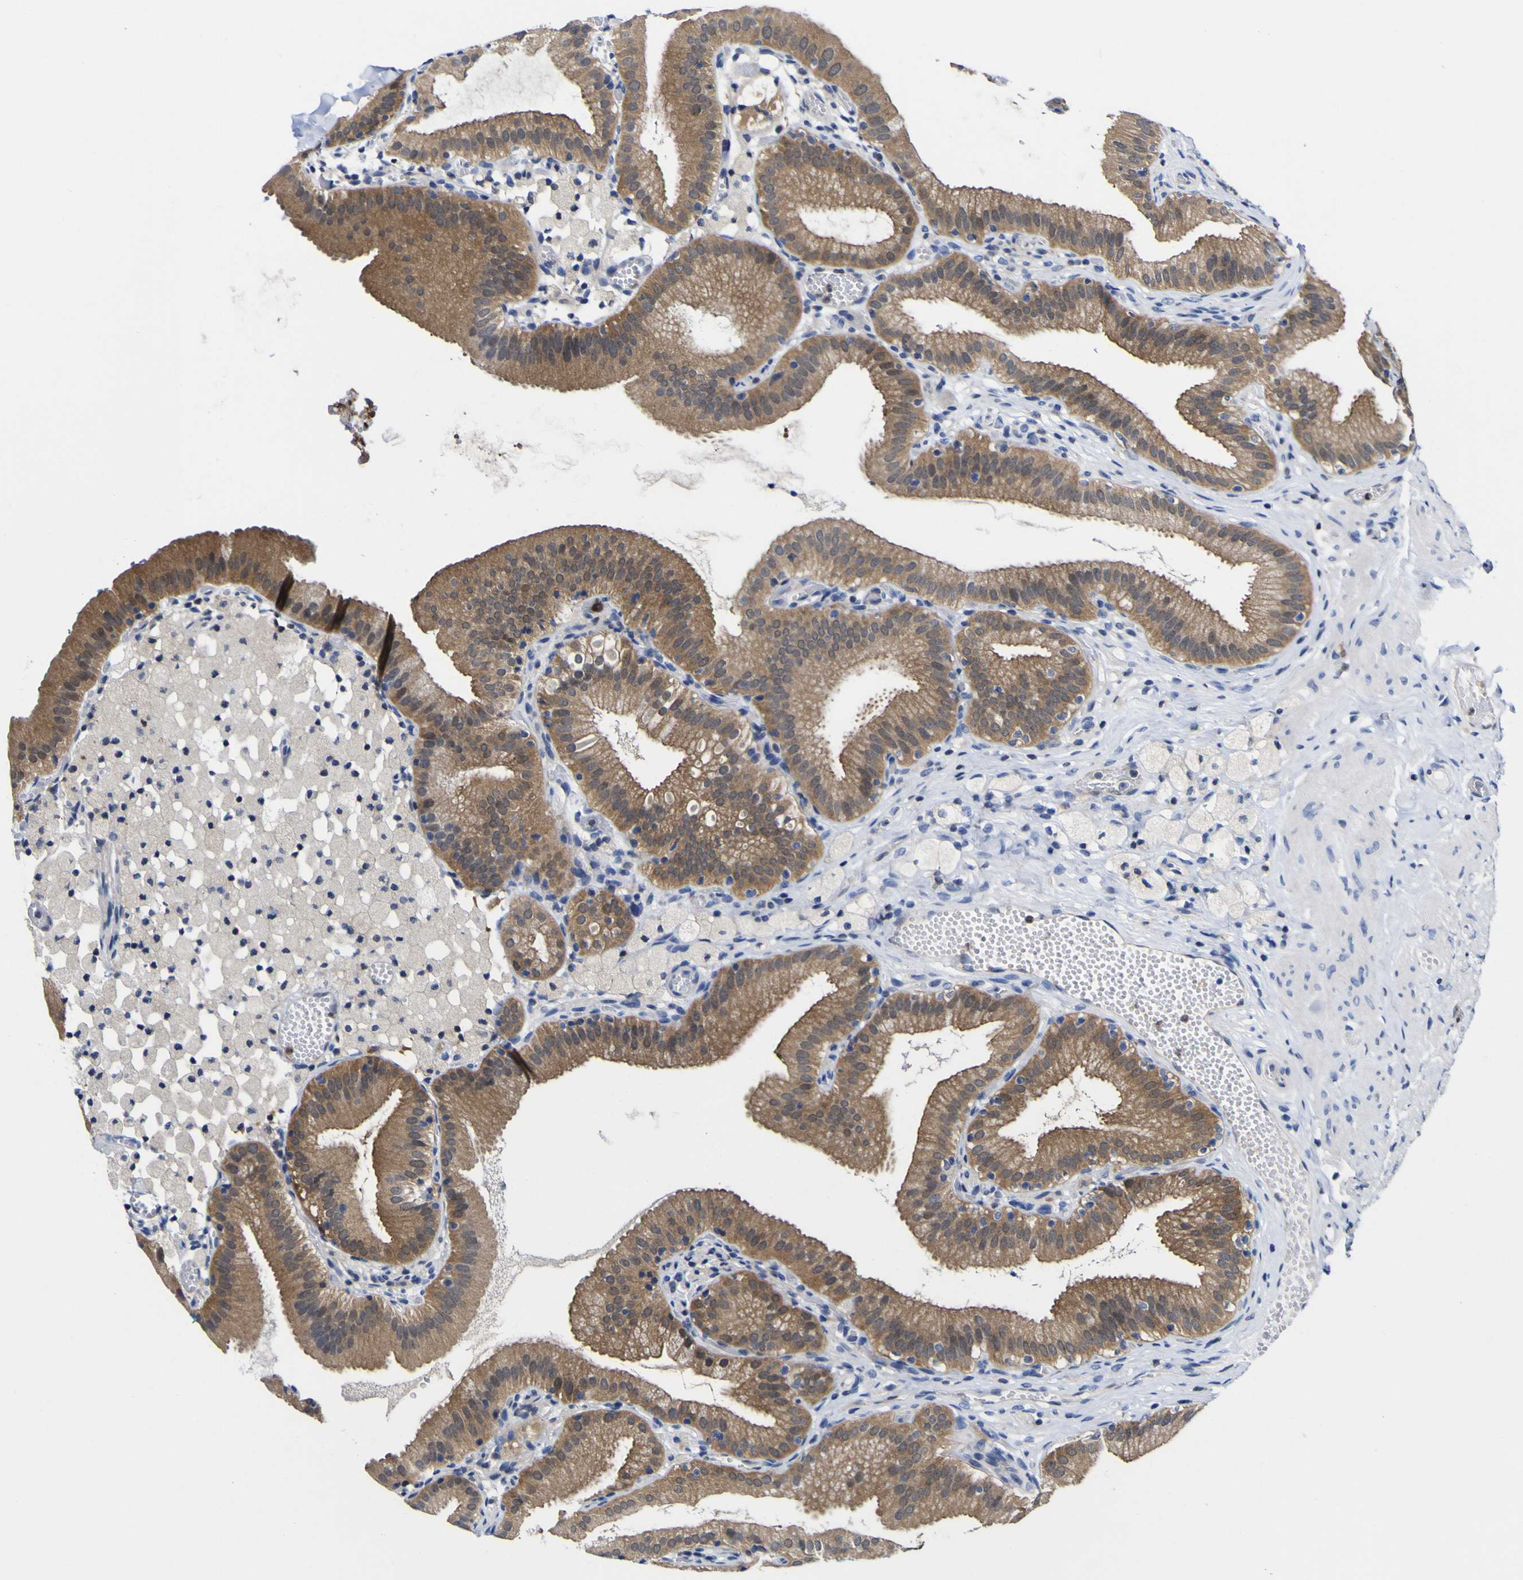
{"staining": {"intensity": "moderate", "quantity": ">75%", "location": "cytoplasmic/membranous"}, "tissue": "gallbladder", "cell_type": "Glandular cells", "image_type": "normal", "snomed": [{"axis": "morphology", "description": "Normal tissue, NOS"}, {"axis": "topography", "description": "Gallbladder"}], "caption": "Immunohistochemistry (IHC) (DAB) staining of benign gallbladder demonstrates moderate cytoplasmic/membranous protein staining in about >75% of glandular cells. The protein of interest is stained brown, and the nuclei are stained in blue (DAB (3,3'-diaminobenzidine) IHC with brightfield microscopy, high magnification).", "gene": "CASP6", "patient": {"sex": "male", "age": 54}}